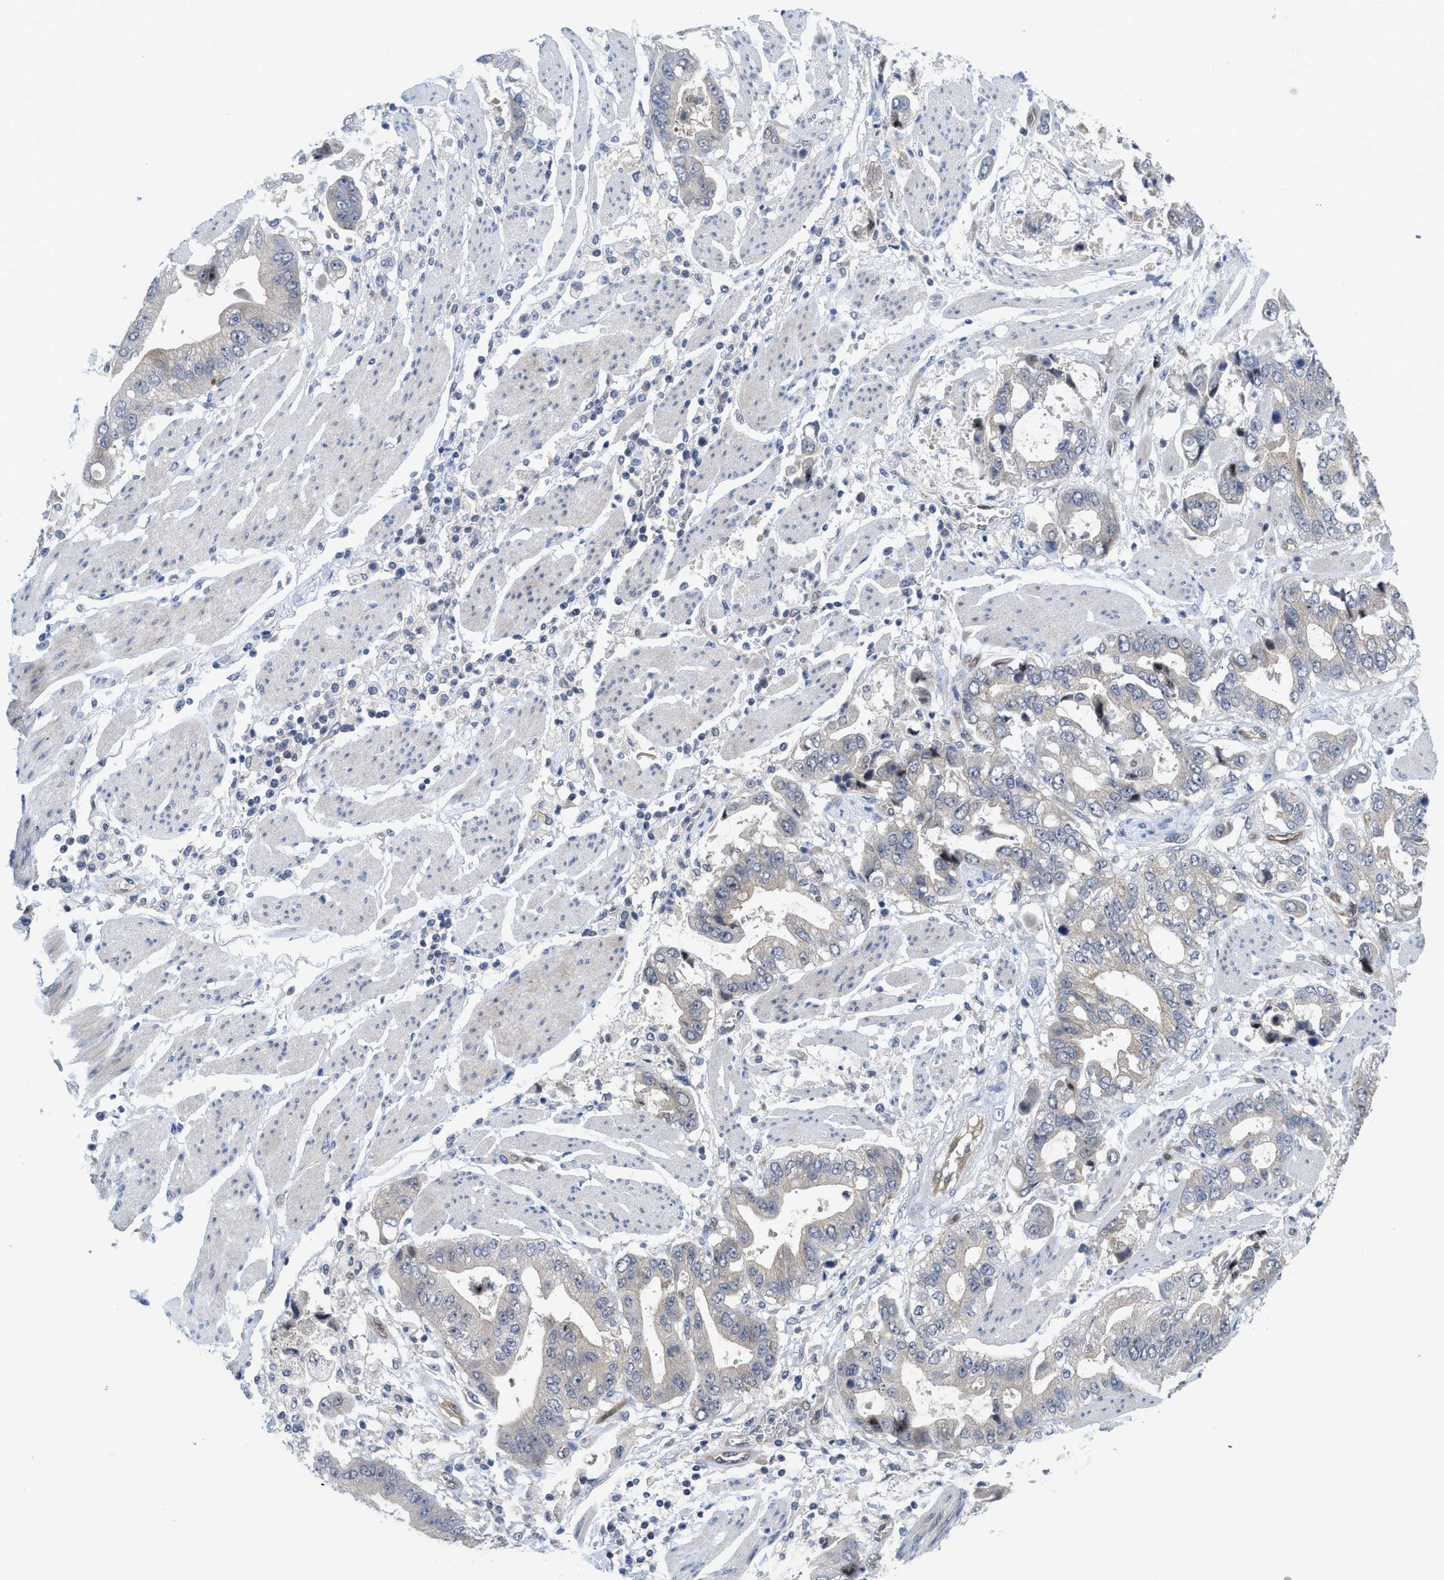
{"staining": {"intensity": "negative", "quantity": "none", "location": "none"}, "tissue": "stomach cancer", "cell_type": "Tumor cells", "image_type": "cancer", "snomed": [{"axis": "morphology", "description": "Normal tissue, NOS"}, {"axis": "morphology", "description": "Adenocarcinoma, NOS"}, {"axis": "topography", "description": "Stomach"}], "caption": "Immunohistochemistry micrograph of neoplastic tissue: human adenocarcinoma (stomach) stained with DAB shows no significant protein staining in tumor cells.", "gene": "LDAF1", "patient": {"sex": "male", "age": 62}}